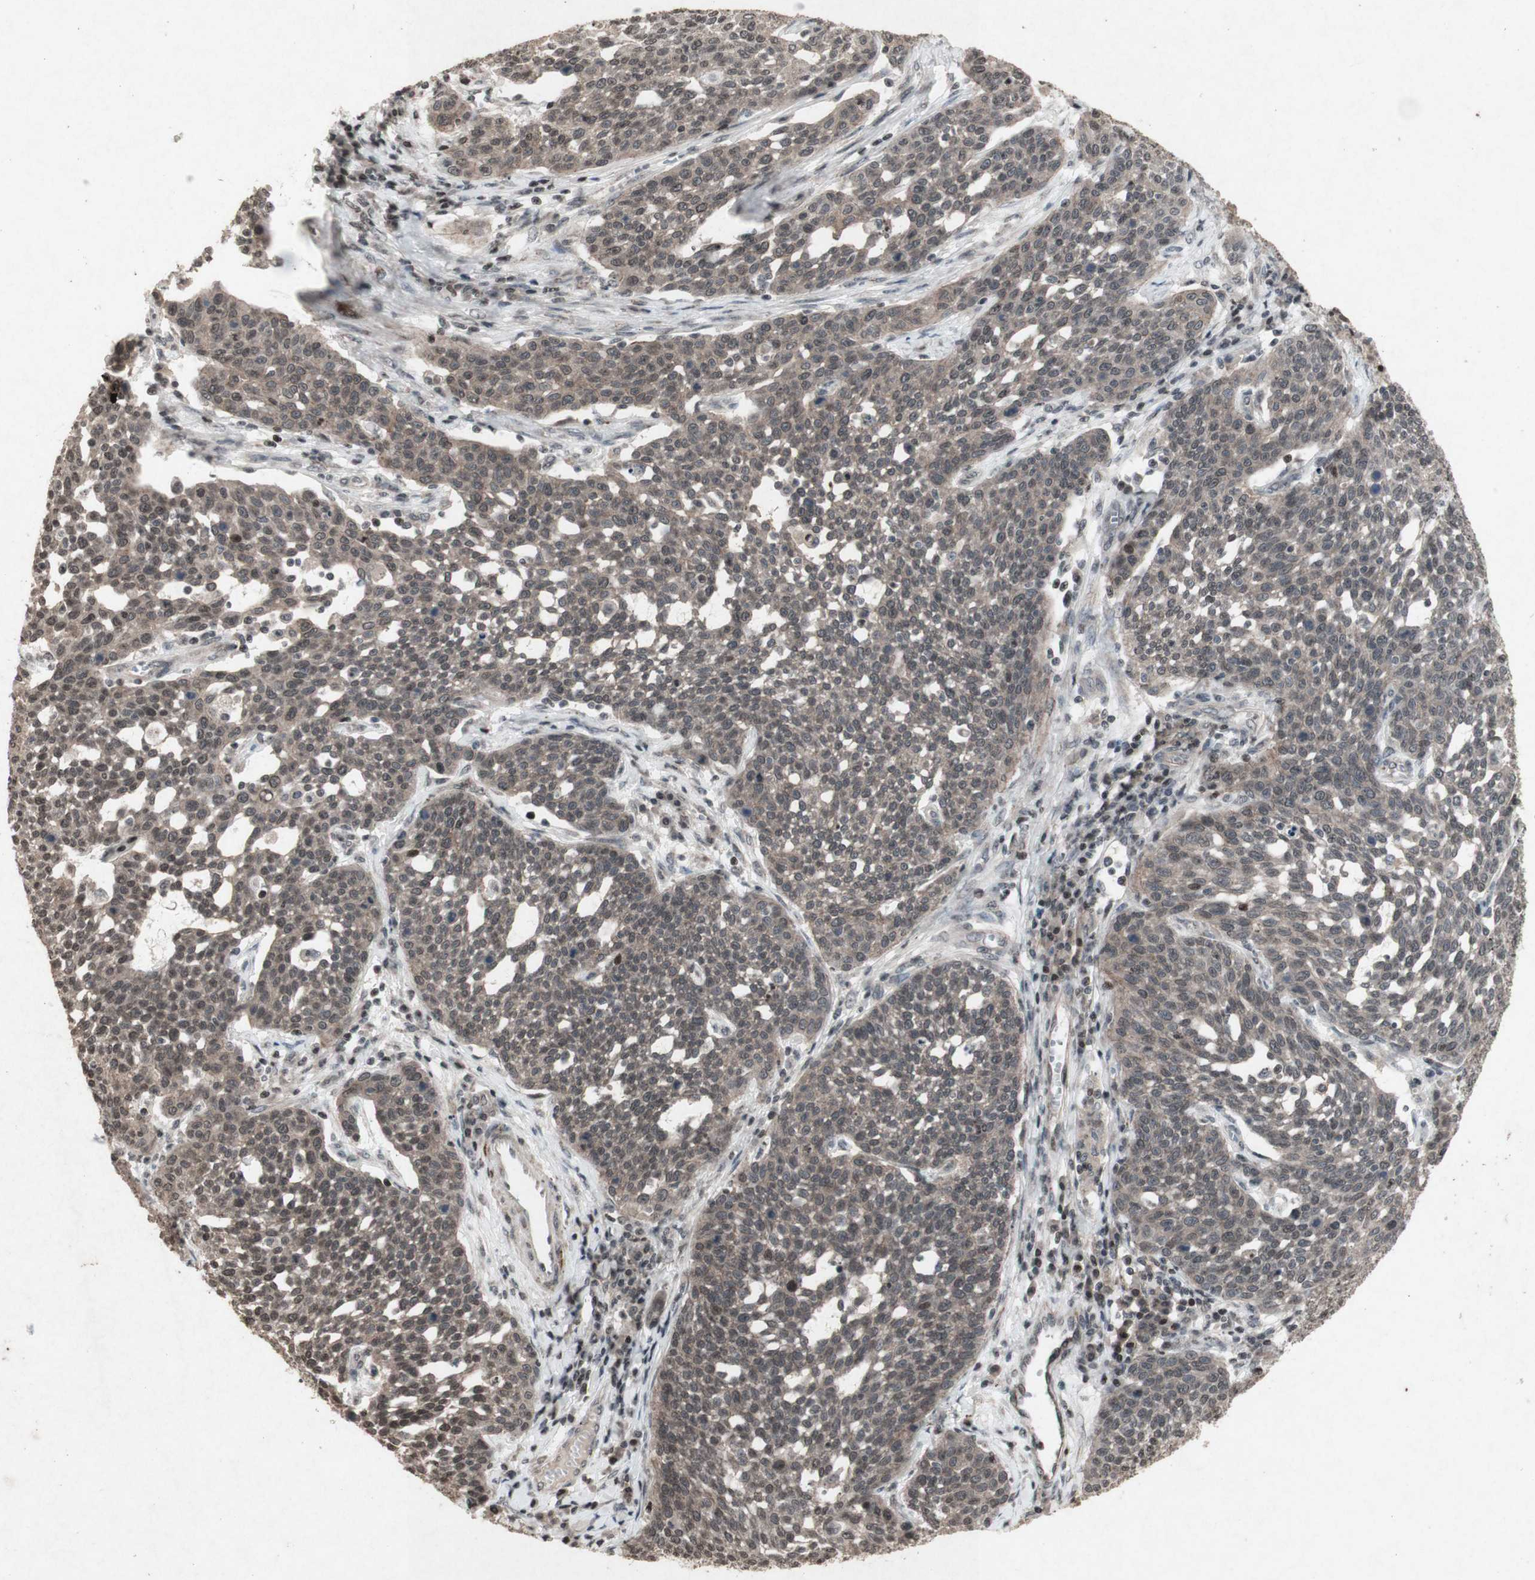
{"staining": {"intensity": "weak", "quantity": ">75%", "location": "cytoplasmic/membranous"}, "tissue": "cervical cancer", "cell_type": "Tumor cells", "image_type": "cancer", "snomed": [{"axis": "morphology", "description": "Squamous cell carcinoma, NOS"}, {"axis": "topography", "description": "Cervix"}], "caption": "About >75% of tumor cells in squamous cell carcinoma (cervical) reveal weak cytoplasmic/membranous protein positivity as visualized by brown immunohistochemical staining.", "gene": "PLXNA1", "patient": {"sex": "female", "age": 34}}